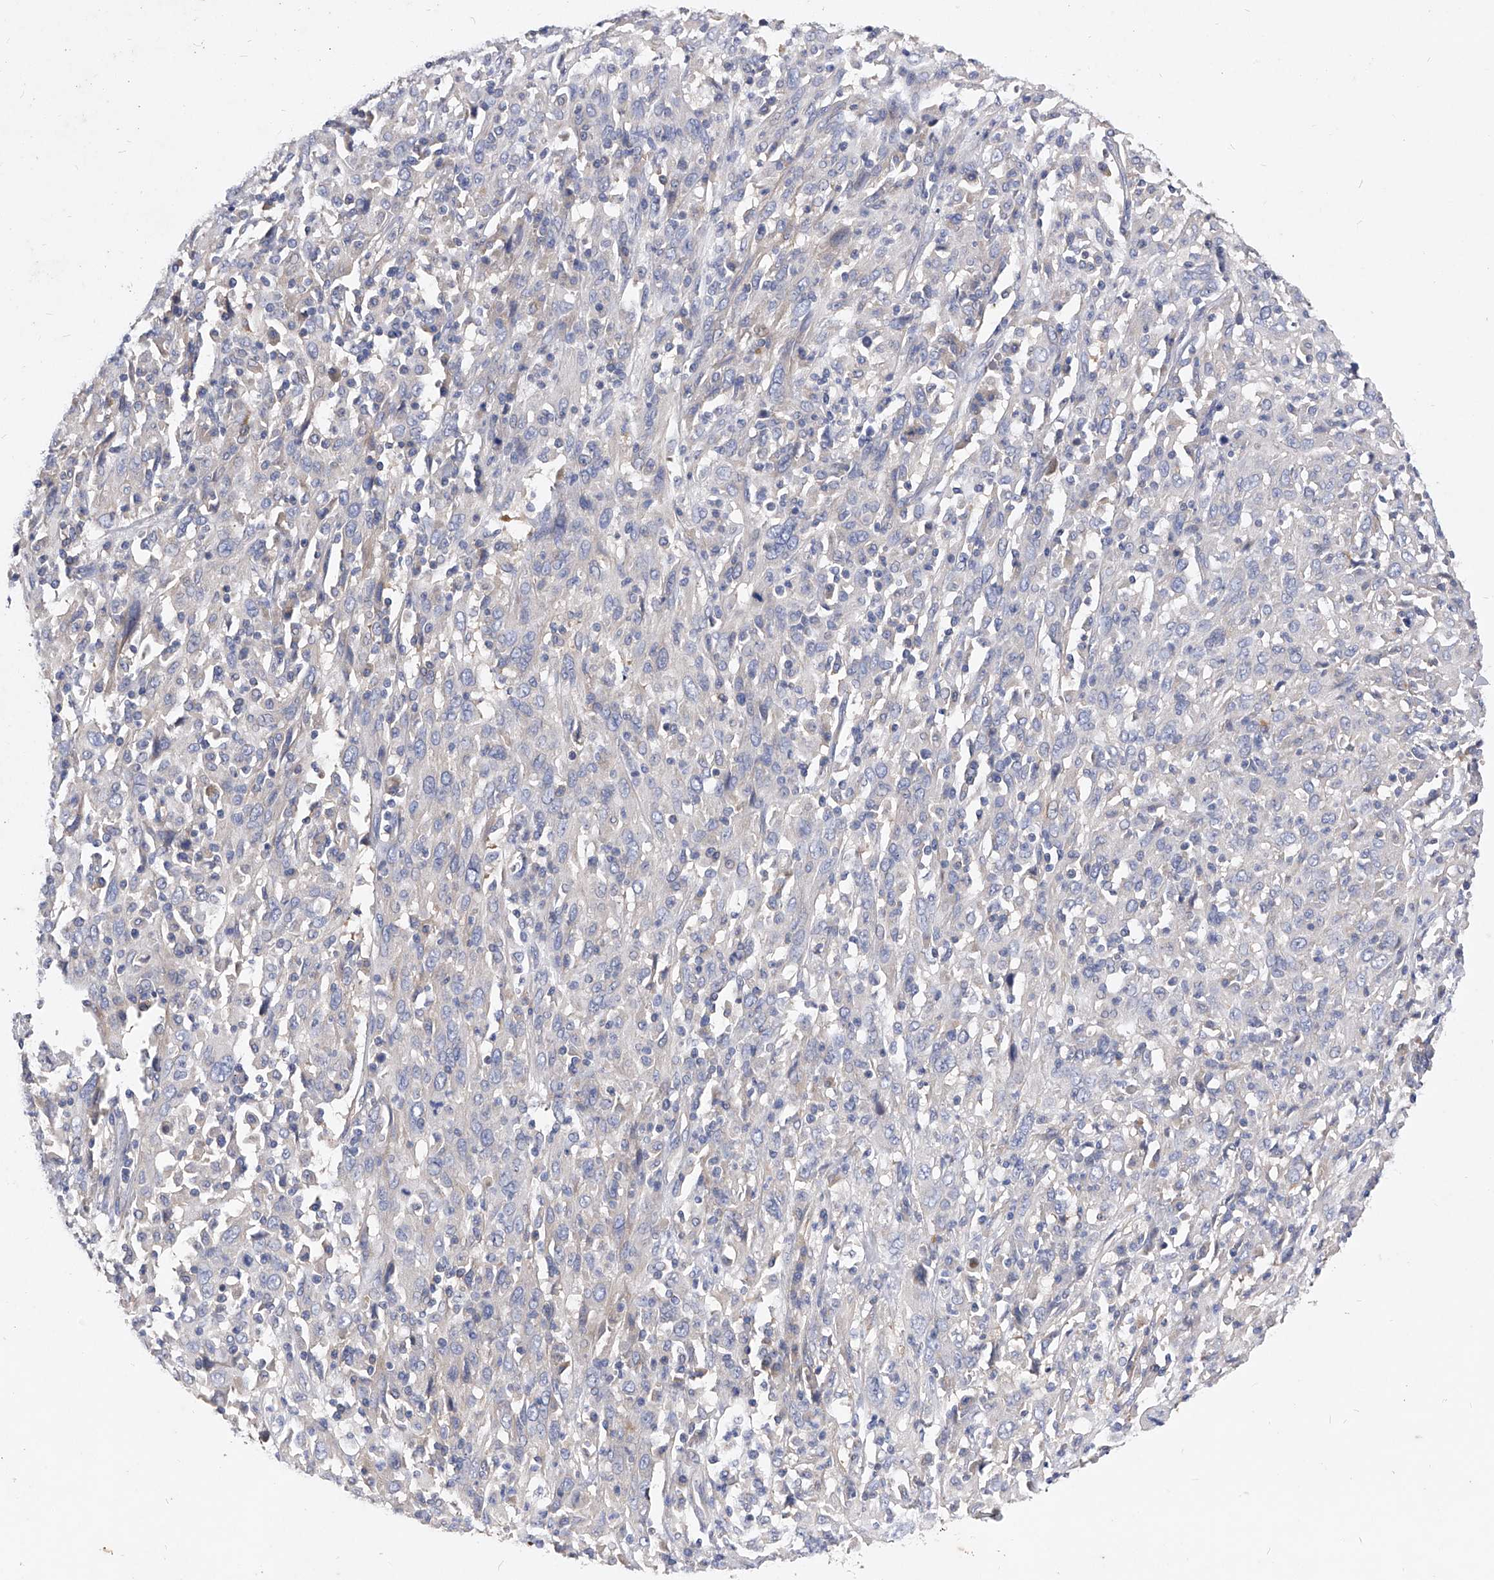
{"staining": {"intensity": "negative", "quantity": "none", "location": "none"}, "tissue": "cervical cancer", "cell_type": "Tumor cells", "image_type": "cancer", "snomed": [{"axis": "morphology", "description": "Squamous cell carcinoma, NOS"}, {"axis": "topography", "description": "Cervix"}], "caption": "Image shows no significant protein expression in tumor cells of cervical cancer (squamous cell carcinoma). The staining was performed using DAB (3,3'-diaminobenzidine) to visualize the protein expression in brown, while the nuclei were stained in blue with hematoxylin (Magnification: 20x).", "gene": "PPP5C", "patient": {"sex": "female", "age": 46}}